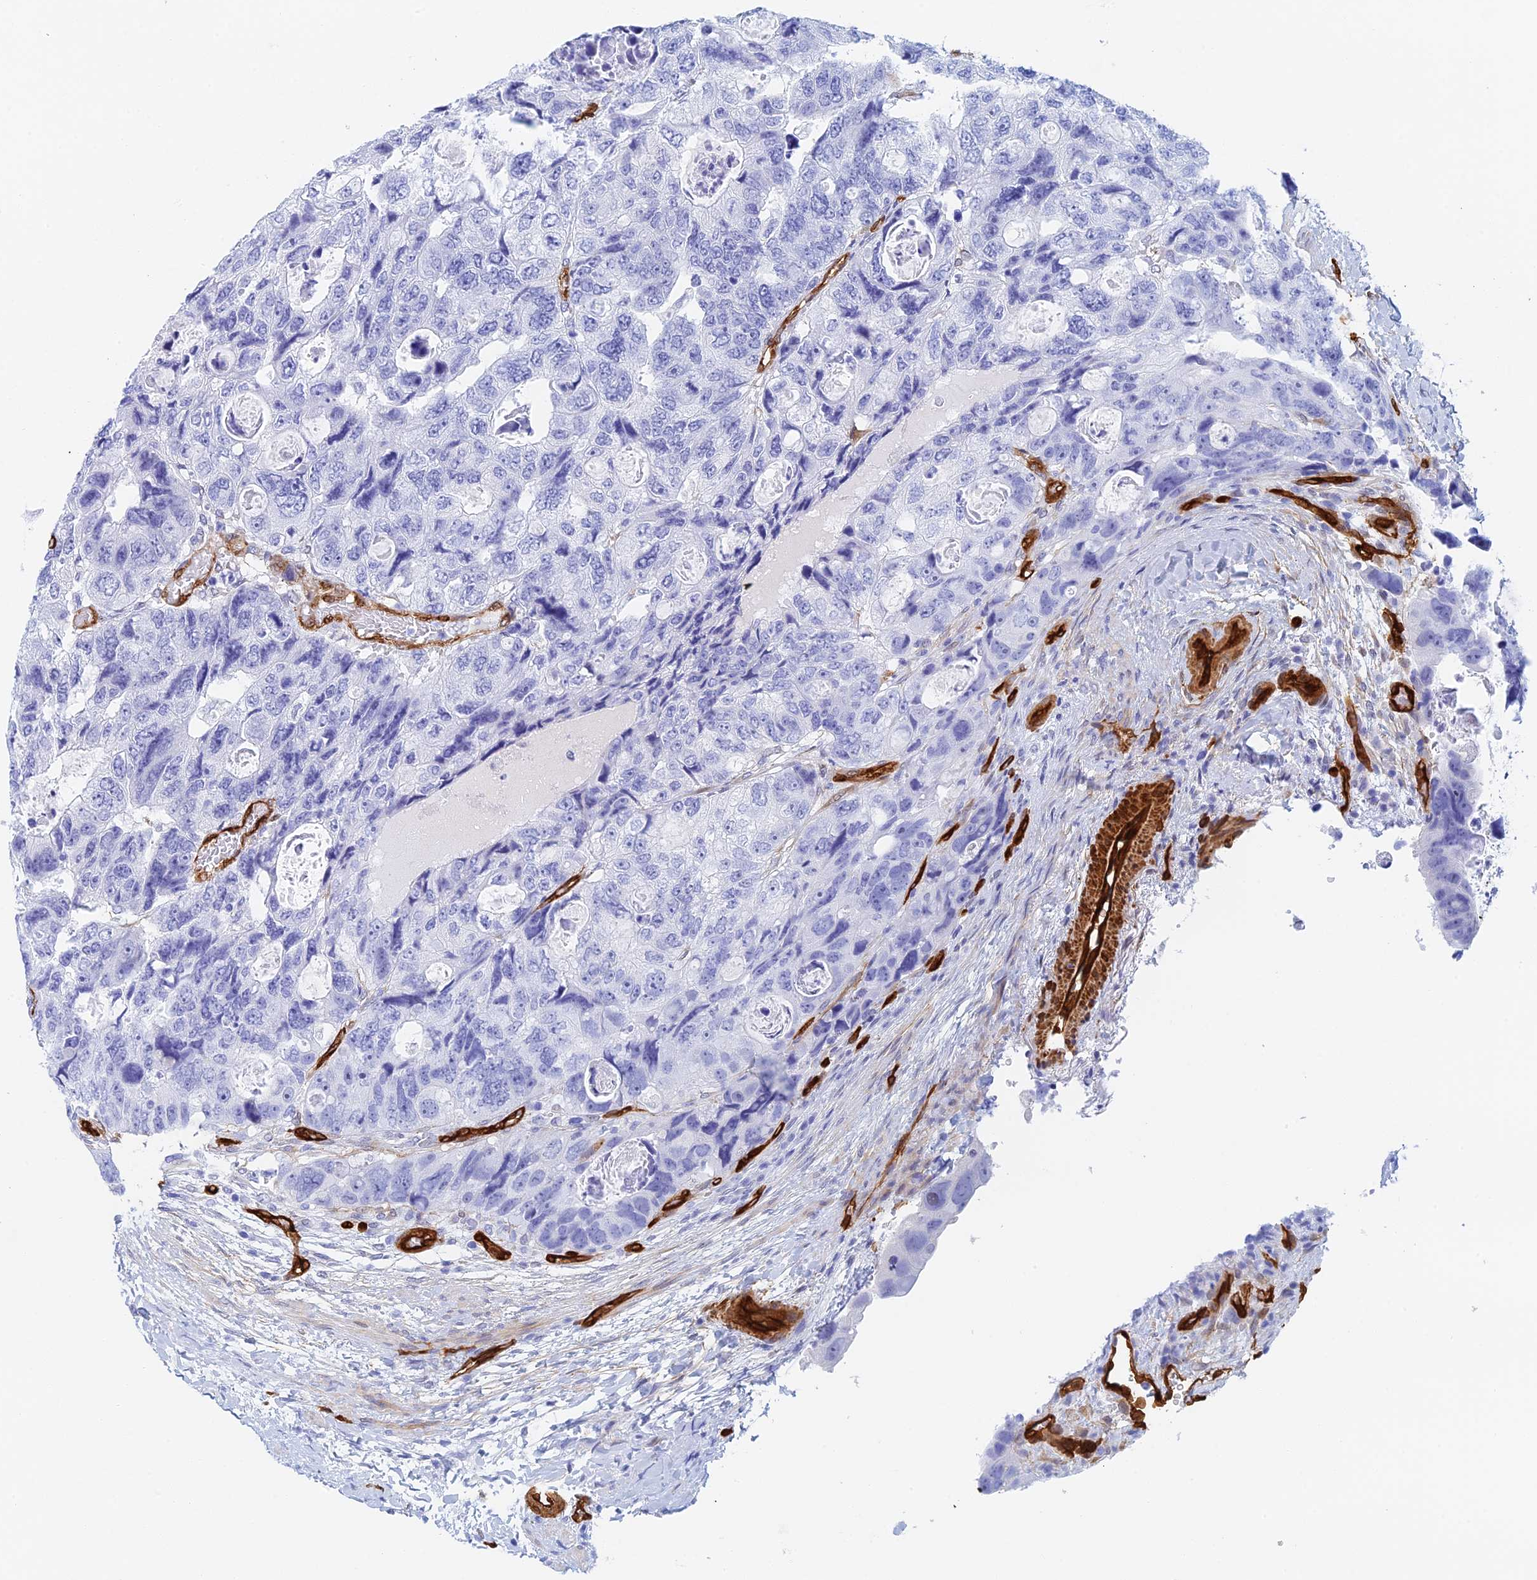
{"staining": {"intensity": "negative", "quantity": "none", "location": "none"}, "tissue": "colorectal cancer", "cell_type": "Tumor cells", "image_type": "cancer", "snomed": [{"axis": "morphology", "description": "Adenocarcinoma, NOS"}, {"axis": "topography", "description": "Rectum"}], "caption": "High power microscopy micrograph of an IHC photomicrograph of adenocarcinoma (colorectal), revealing no significant positivity in tumor cells.", "gene": "CRIP2", "patient": {"sex": "male", "age": 59}}